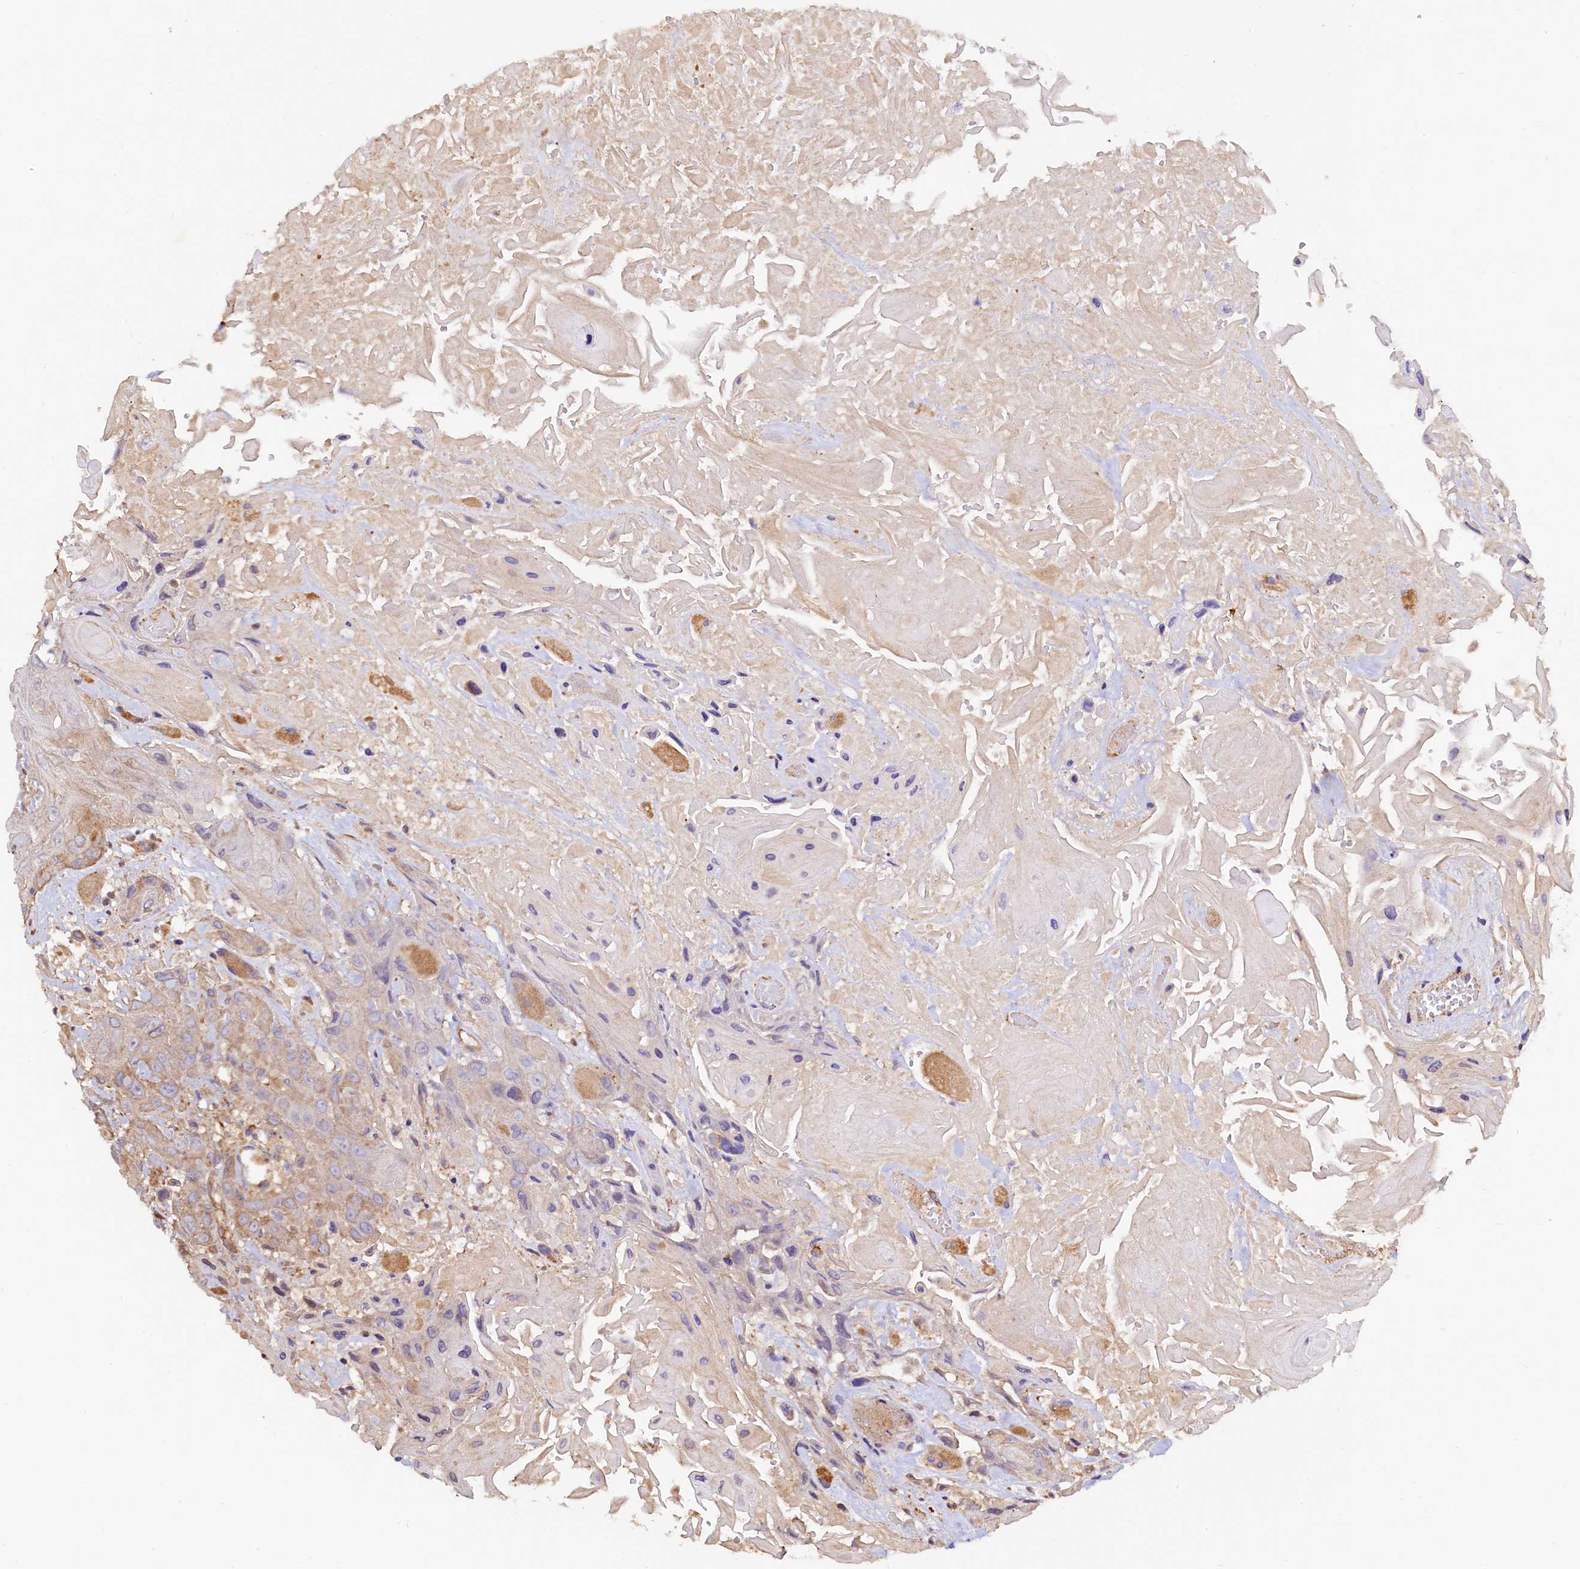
{"staining": {"intensity": "weak", "quantity": "<25%", "location": "cytoplasmic/membranous"}, "tissue": "head and neck cancer", "cell_type": "Tumor cells", "image_type": "cancer", "snomed": [{"axis": "morphology", "description": "Squamous cell carcinoma, NOS"}, {"axis": "topography", "description": "Head-Neck"}], "caption": "Head and neck squamous cell carcinoma was stained to show a protein in brown. There is no significant staining in tumor cells. The staining is performed using DAB (3,3'-diaminobenzidine) brown chromogen with nuclei counter-stained in using hematoxylin.", "gene": "KLHDC4", "patient": {"sex": "male", "age": 81}}